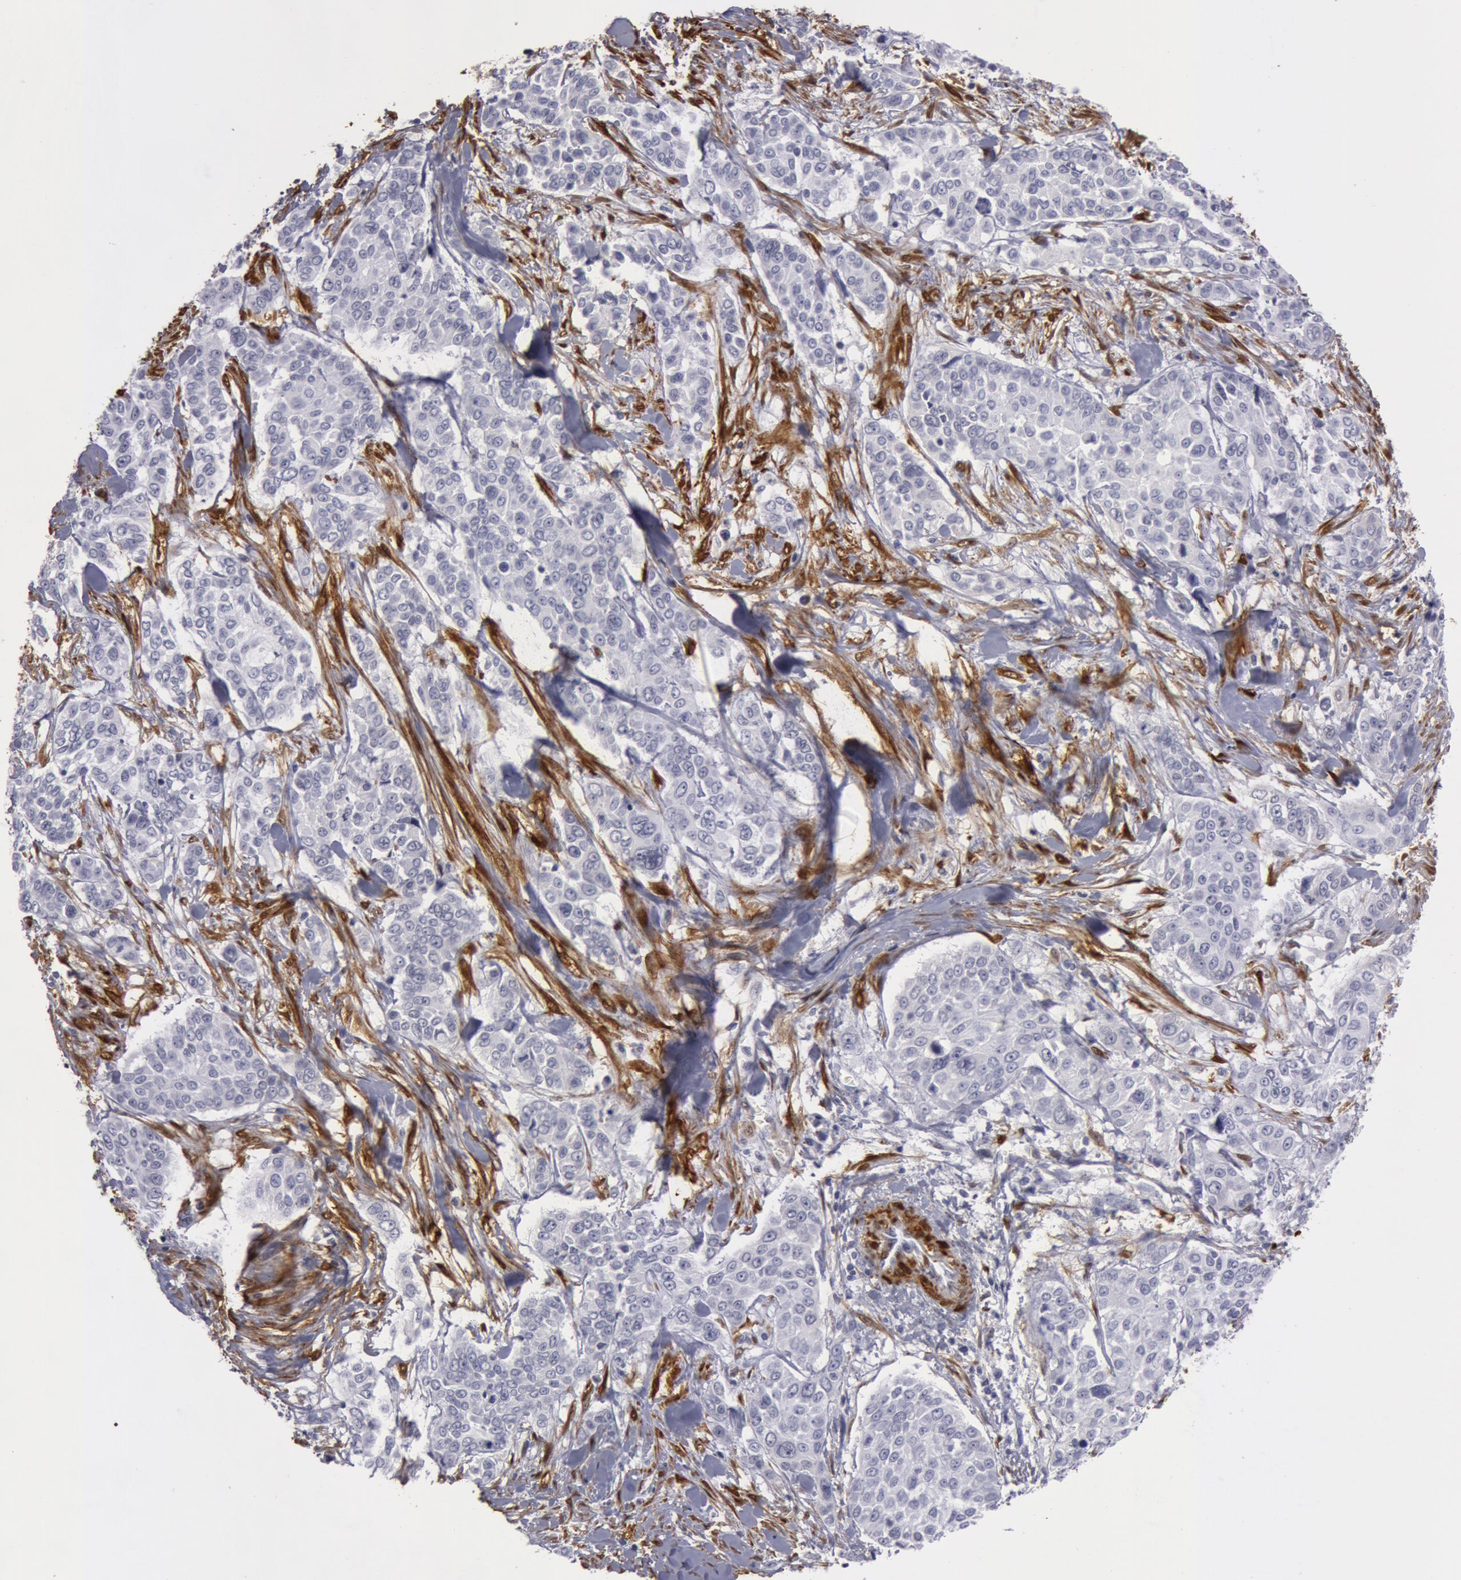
{"staining": {"intensity": "negative", "quantity": "none", "location": "none"}, "tissue": "pancreatic cancer", "cell_type": "Tumor cells", "image_type": "cancer", "snomed": [{"axis": "morphology", "description": "Adenocarcinoma, NOS"}, {"axis": "topography", "description": "Pancreas"}], "caption": "The image shows no staining of tumor cells in pancreatic cancer (adenocarcinoma).", "gene": "TAGLN", "patient": {"sex": "female", "age": 52}}